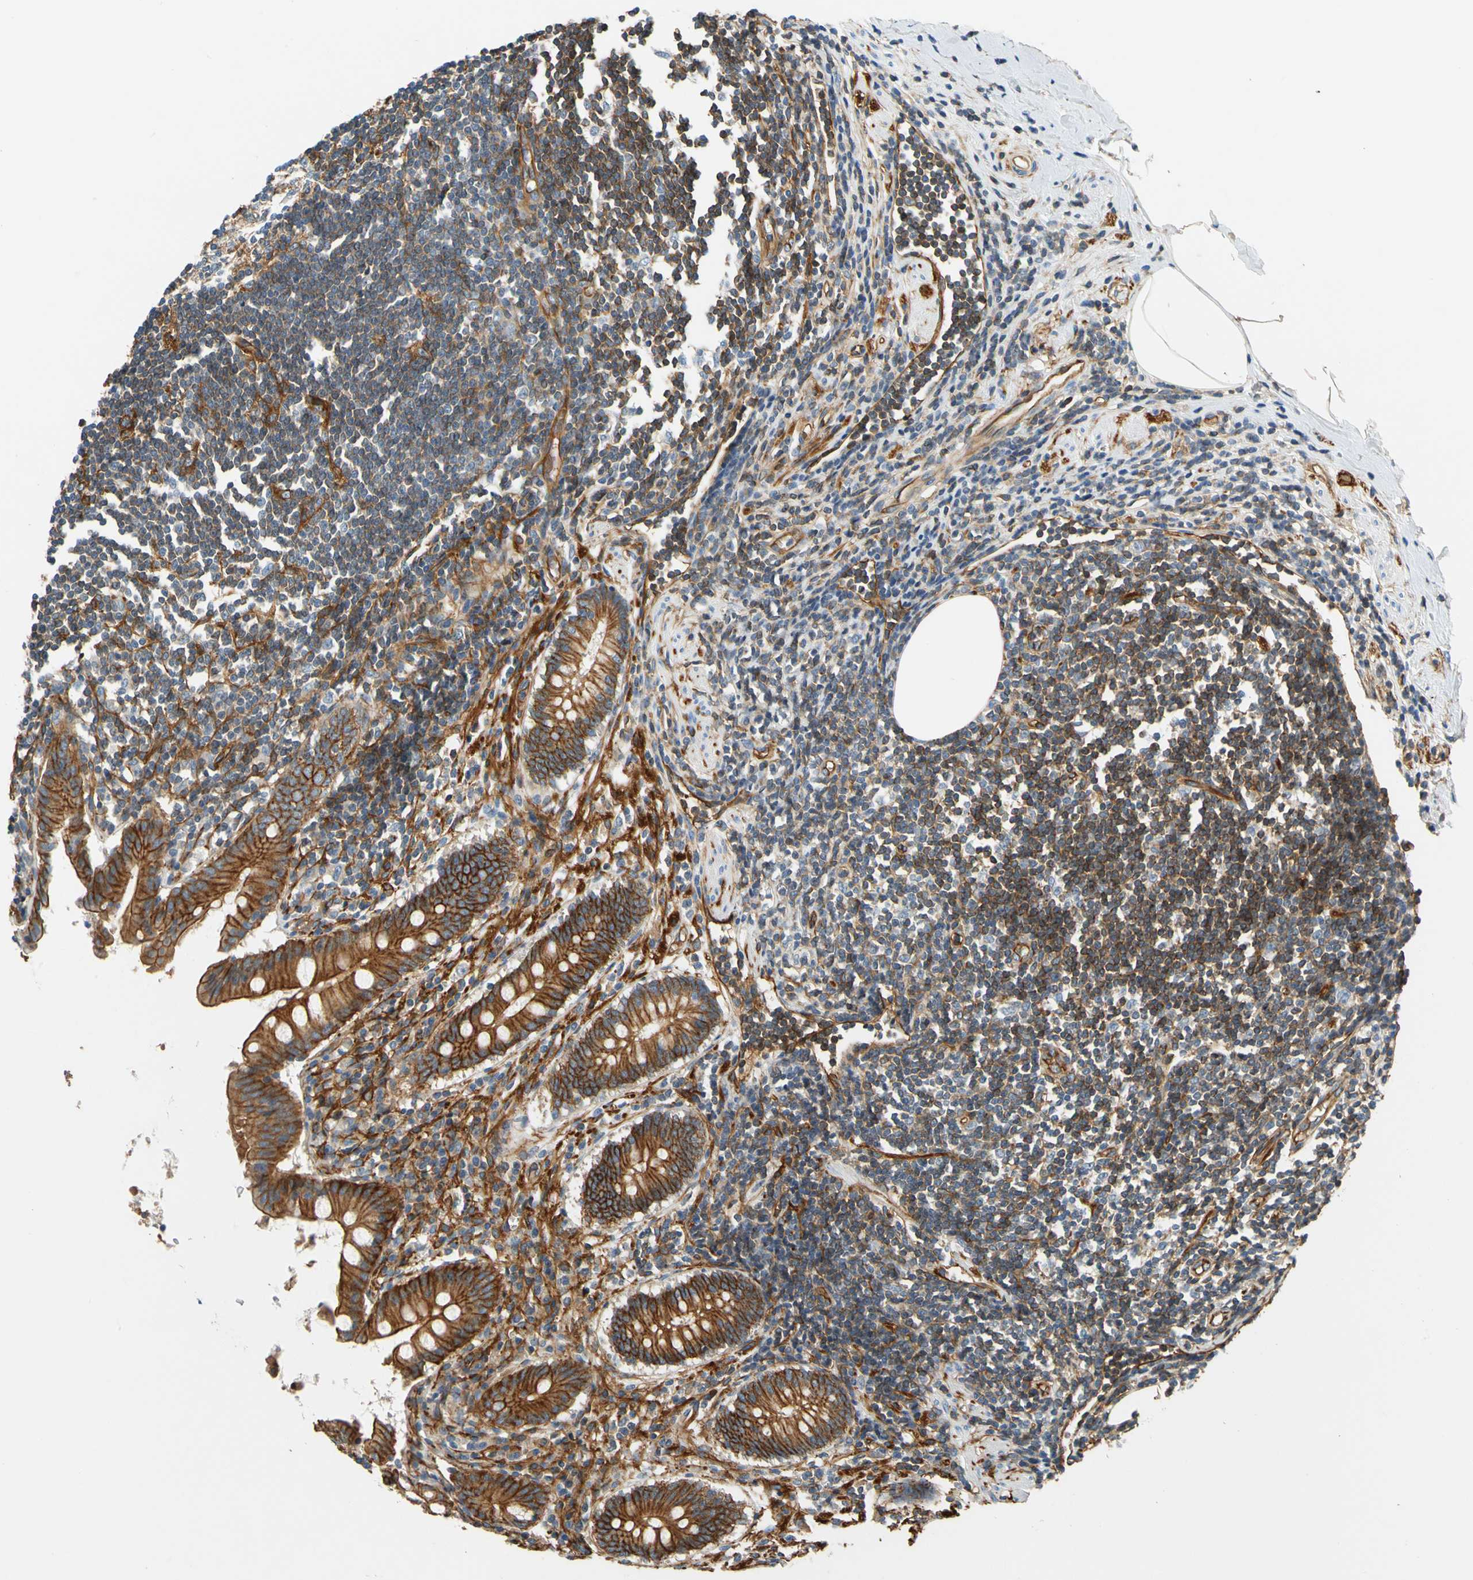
{"staining": {"intensity": "strong", "quantity": ">75%", "location": "cytoplasmic/membranous"}, "tissue": "appendix", "cell_type": "Glandular cells", "image_type": "normal", "snomed": [{"axis": "morphology", "description": "Normal tissue, NOS"}, {"axis": "topography", "description": "Appendix"}], "caption": "Brown immunohistochemical staining in unremarkable appendix demonstrates strong cytoplasmic/membranous staining in approximately >75% of glandular cells. (Brightfield microscopy of DAB IHC at high magnification).", "gene": "SPTAN1", "patient": {"sex": "female", "age": 50}}